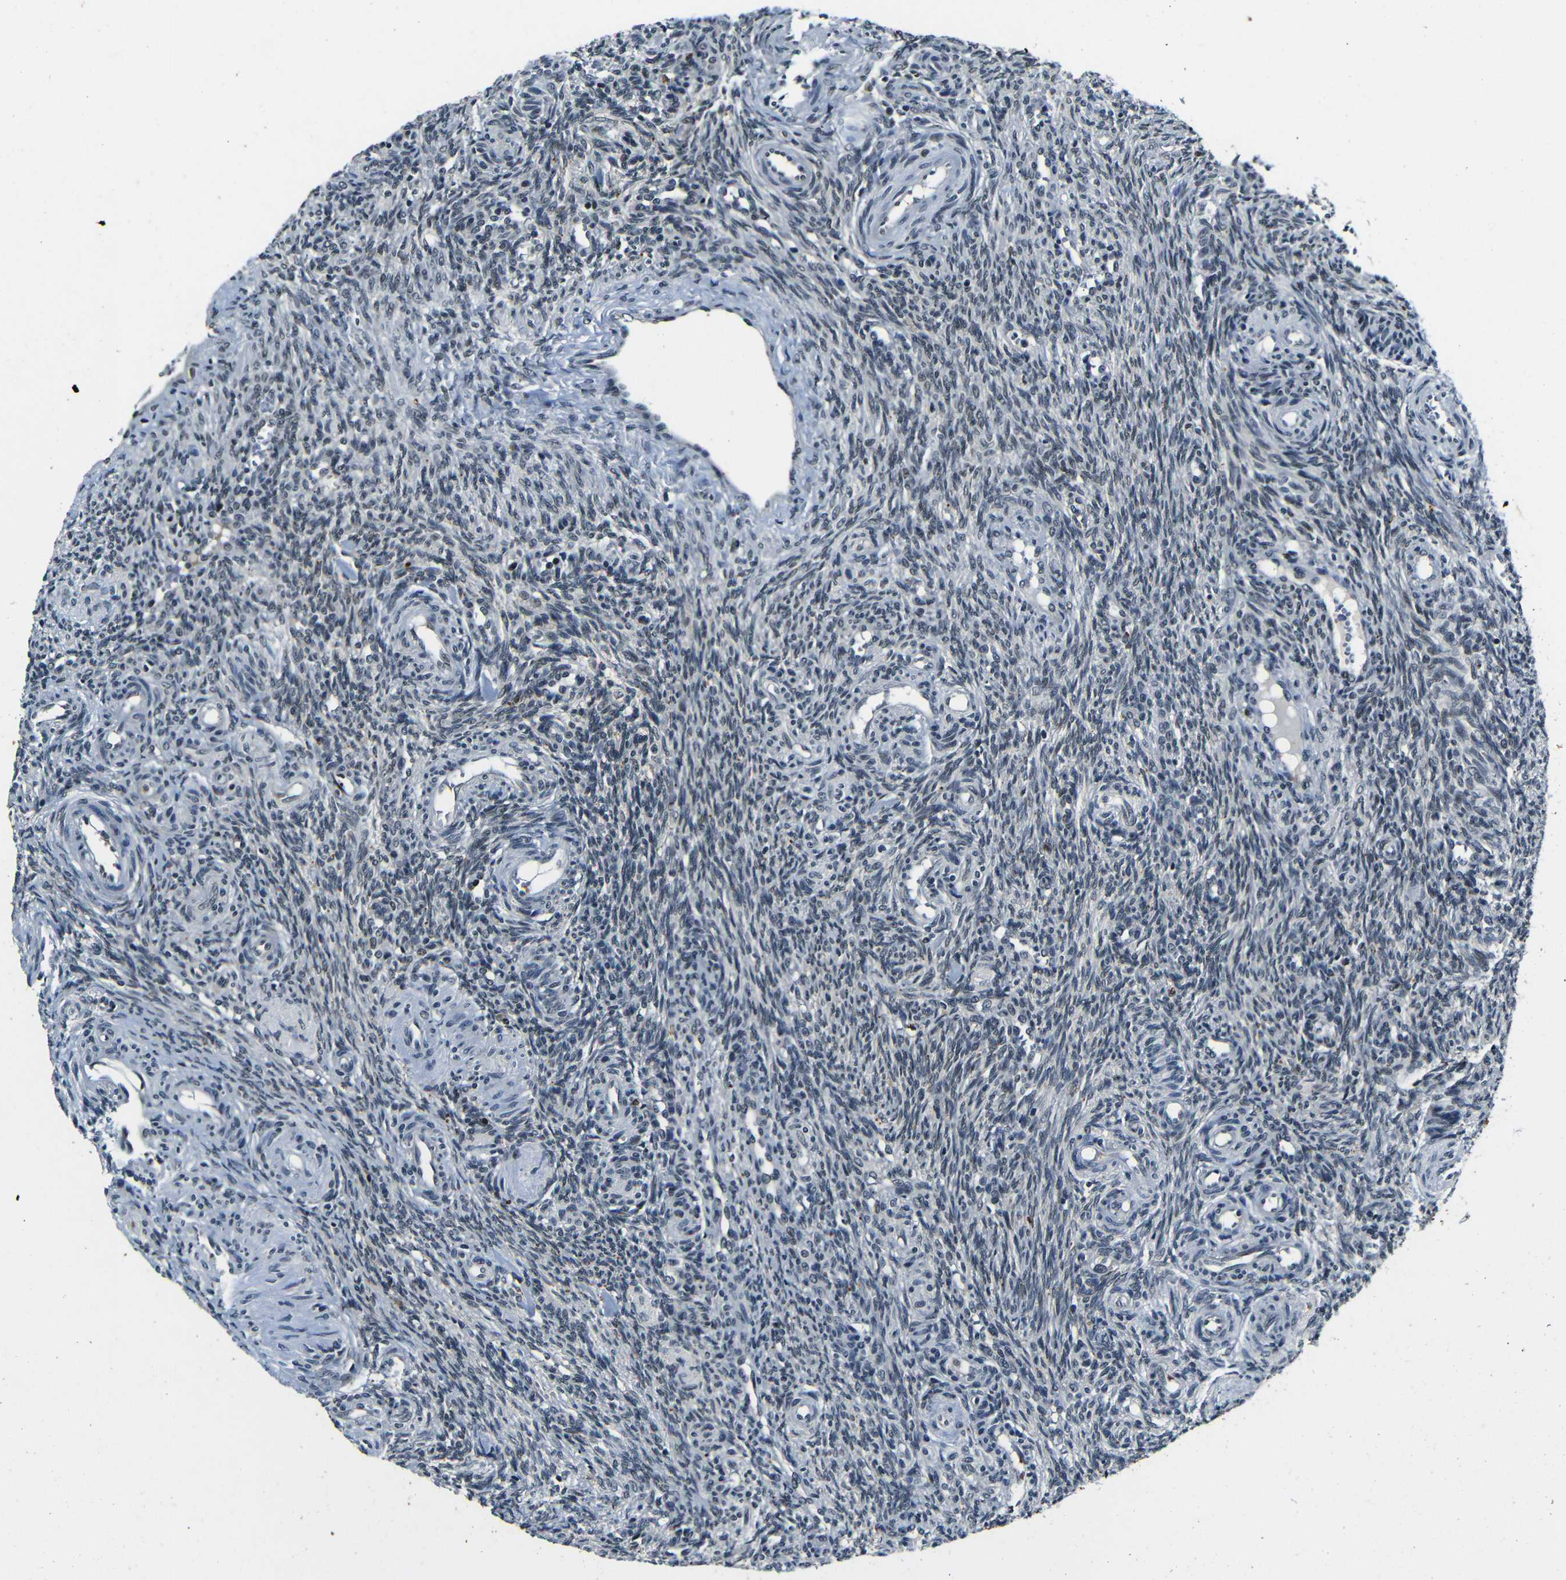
{"staining": {"intensity": "weak", "quantity": "25%-75%", "location": "nuclear"}, "tissue": "ovary", "cell_type": "Ovarian stroma cells", "image_type": "normal", "snomed": [{"axis": "morphology", "description": "Normal tissue, NOS"}, {"axis": "topography", "description": "Ovary"}], "caption": "Unremarkable ovary was stained to show a protein in brown. There is low levels of weak nuclear staining in about 25%-75% of ovarian stroma cells.", "gene": "FOXD4L1", "patient": {"sex": "female", "age": 41}}